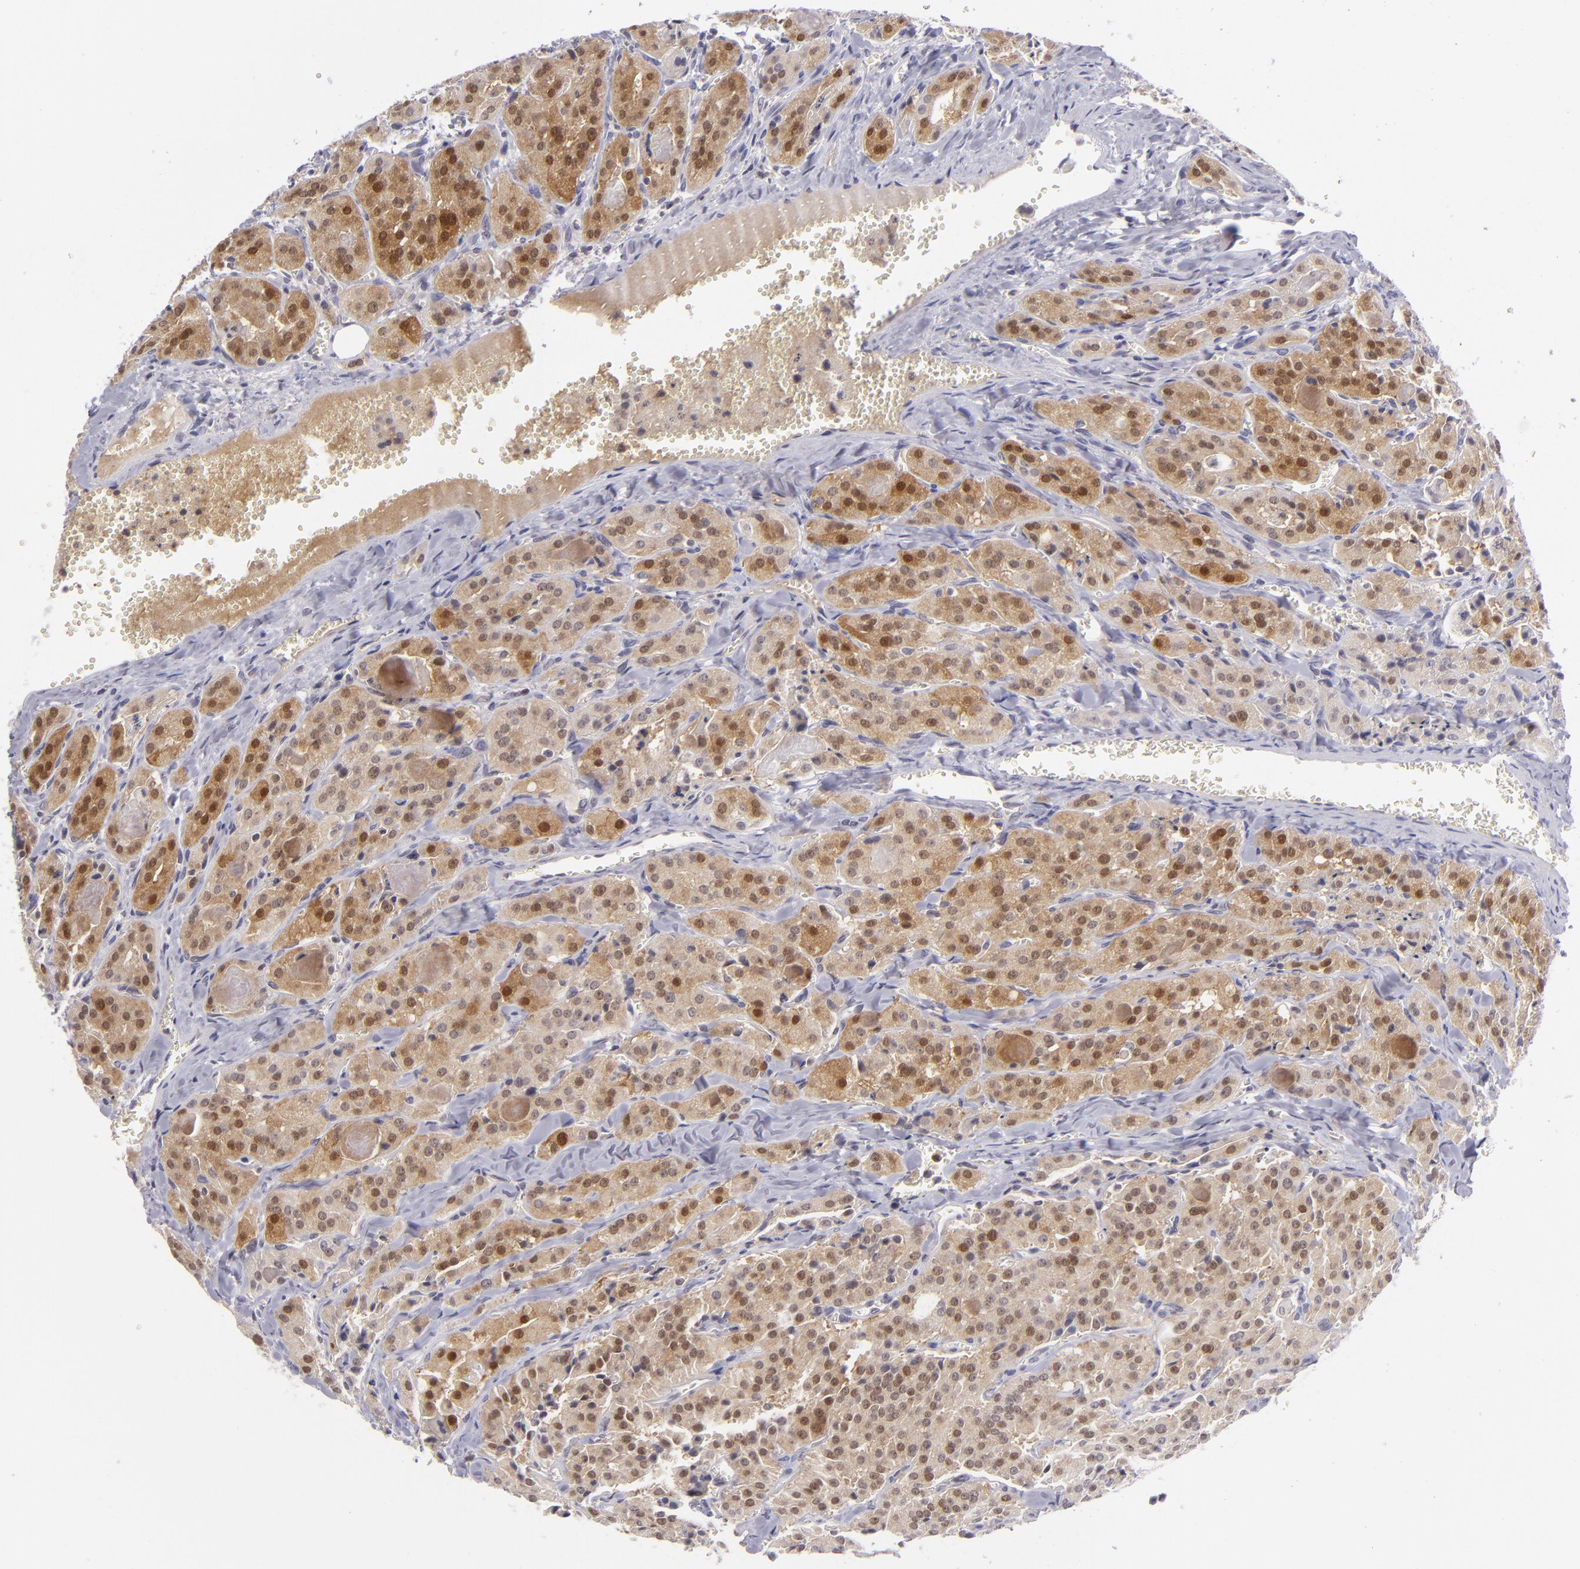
{"staining": {"intensity": "strong", "quantity": ">75%", "location": "cytoplasmic/membranous,nuclear"}, "tissue": "thyroid cancer", "cell_type": "Tumor cells", "image_type": "cancer", "snomed": [{"axis": "morphology", "description": "Carcinoma, NOS"}, {"axis": "topography", "description": "Thyroid gland"}], "caption": "Tumor cells demonstrate strong cytoplasmic/membranous and nuclear expression in about >75% of cells in thyroid cancer (carcinoma). (DAB IHC with brightfield microscopy, high magnification).", "gene": "PVALB", "patient": {"sex": "male", "age": 76}}